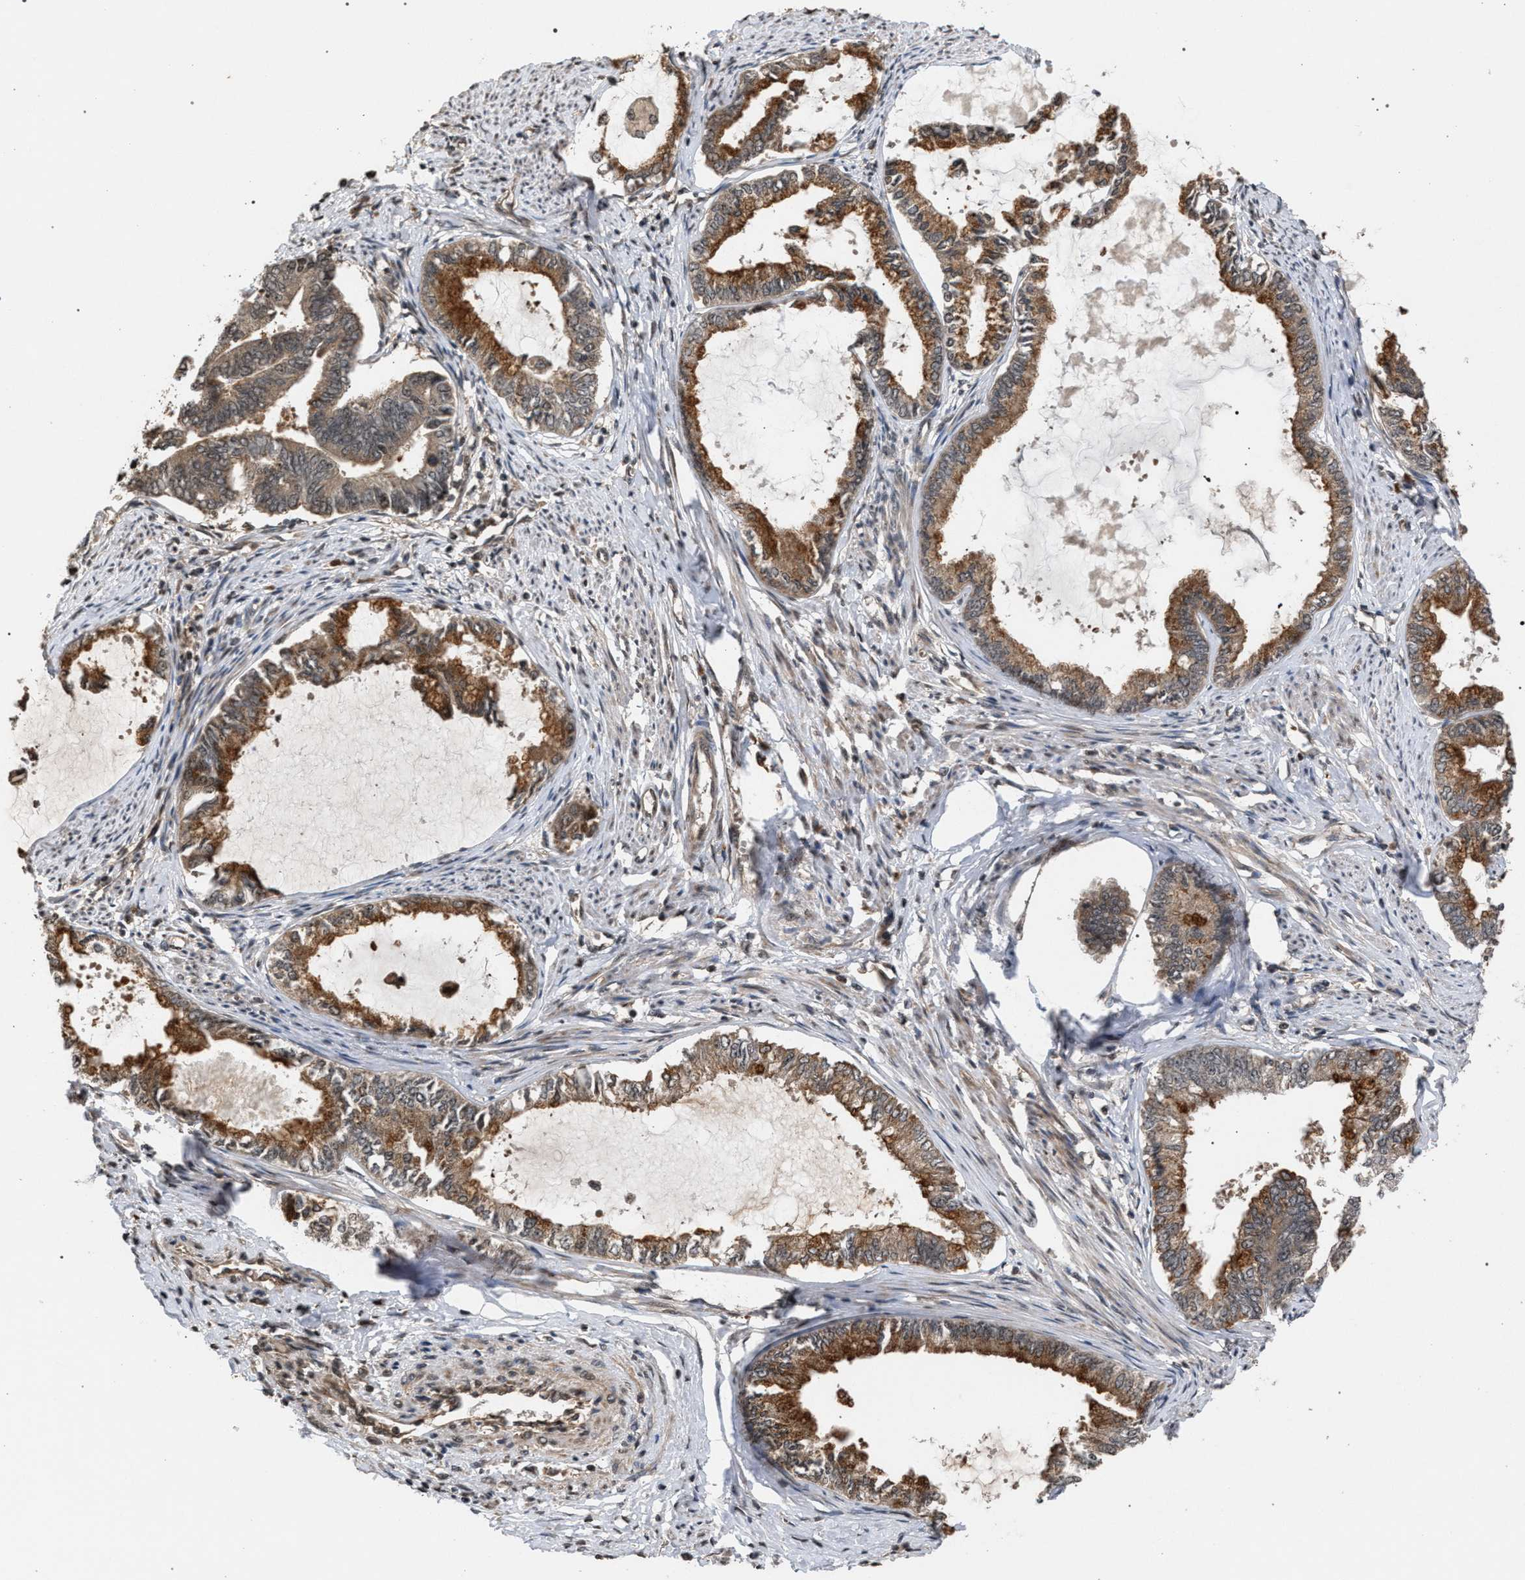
{"staining": {"intensity": "moderate", "quantity": ">75%", "location": "cytoplasmic/membranous"}, "tissue": "endometrial cancer", "cell_type": "Tumor cells", "image_type": "cancer", "snomed": [{"axis": "morphology", "description": "Adenocarcinoma, NOS"}, {"axis": "topography", "description": "Endometrium"}], "caption": "There is medium levels of moderate cytoplasmic/membranous staining in tumor cells of adenocarcinoma (endometrial), as demonstrated by immunohistochemical staining (brown color).", "gene": "IRAK4", "patient": {"sex": "female", "age": 86}}